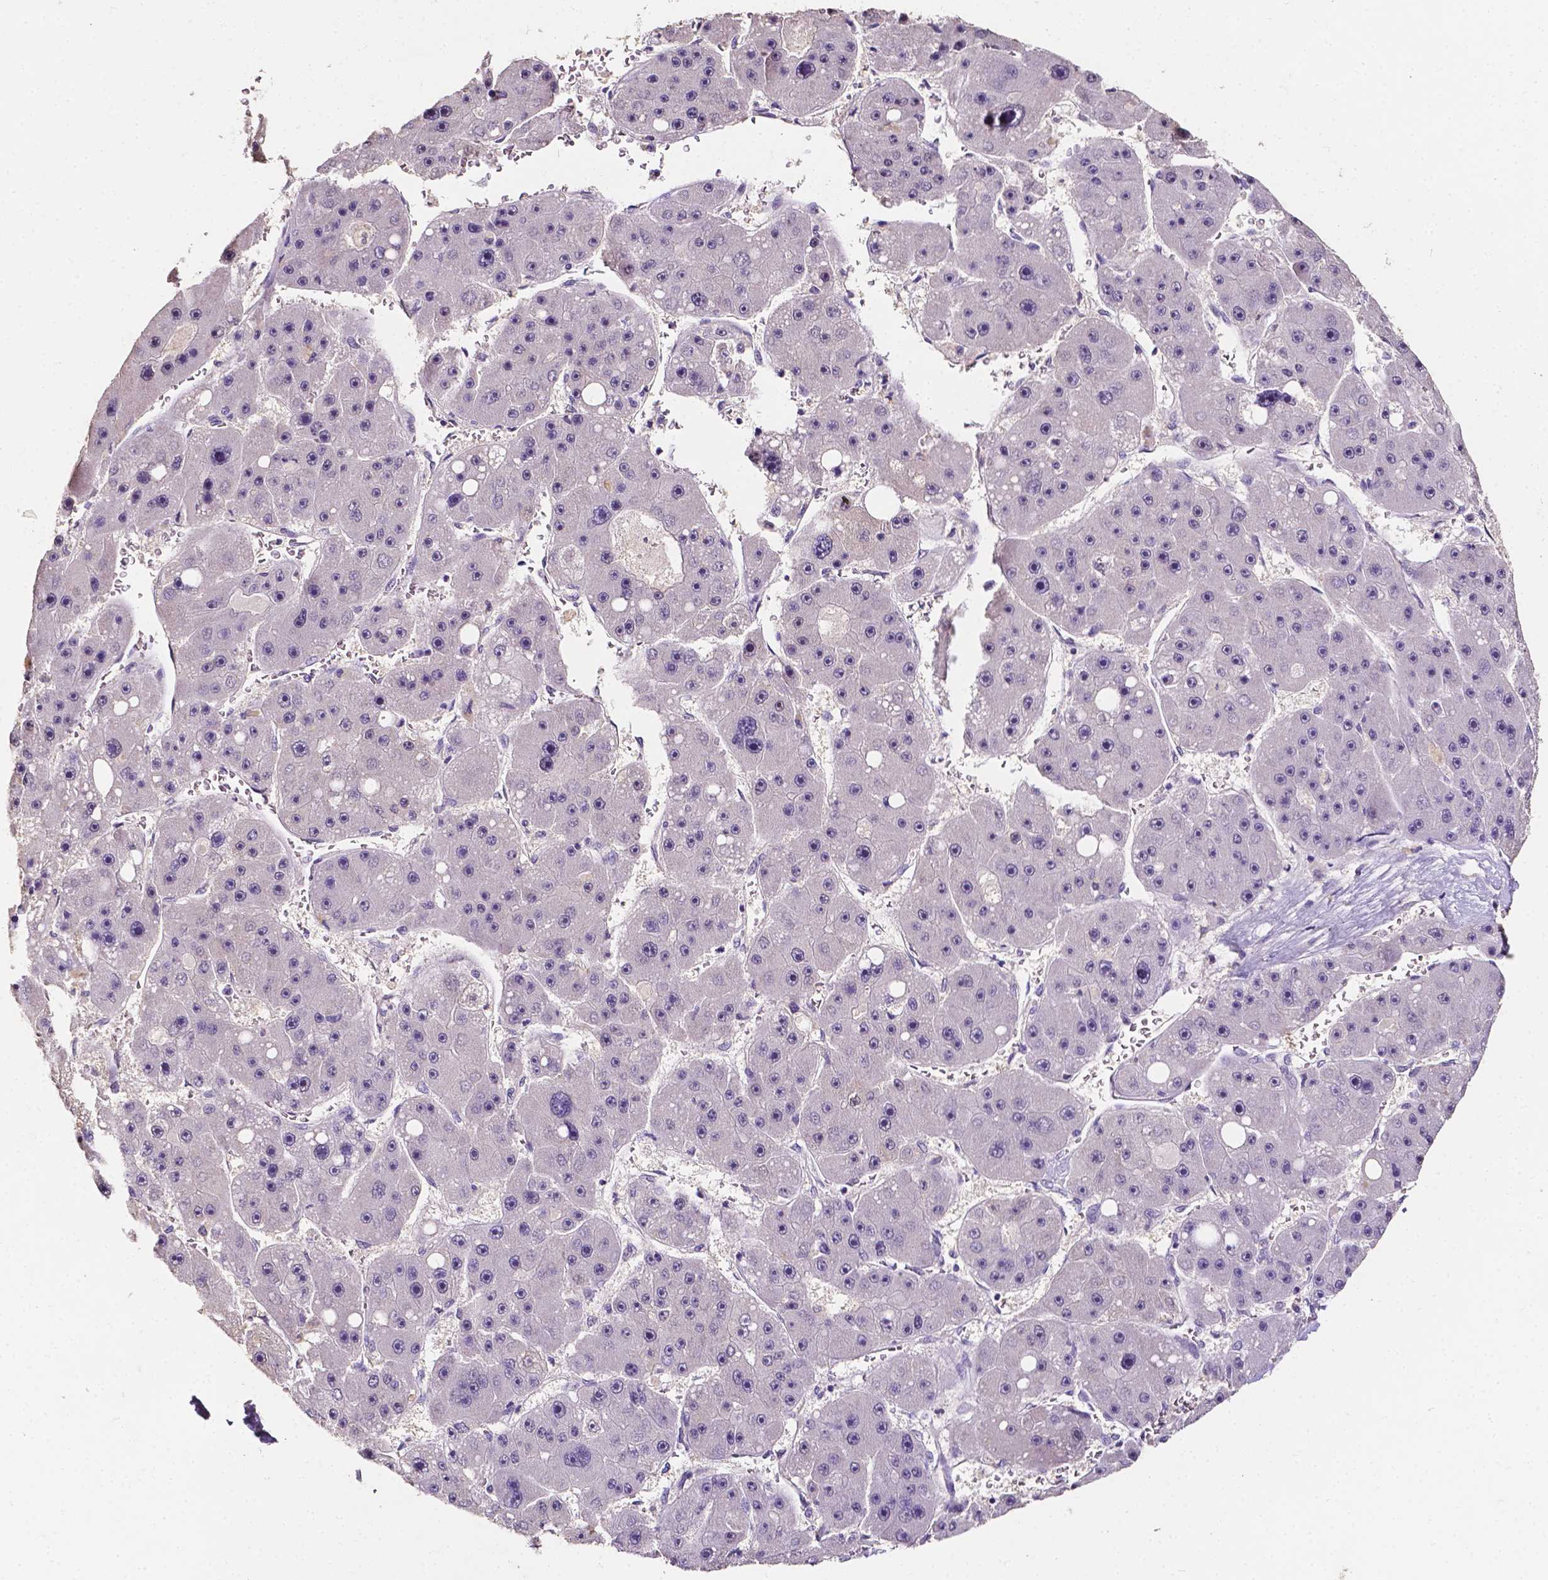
{"staining": {"intensity": "negative", "quantity": "none", "location": "none"}, "tissue": "liver cancer", "cell_type": "Tumor cells", "image_type": "cancer", "snomed": [{"axis": "morphology", "description": "Carcinoma, Hepatocellular, NOS"}, {"axis": "topography", "description": "Liver"}], "caption": "The image shows no significant staining in tumor cells of liver hepatocellular carcinoma.", "gene": "PSAT1", "patient": {"sex": "female", "age": 61}}